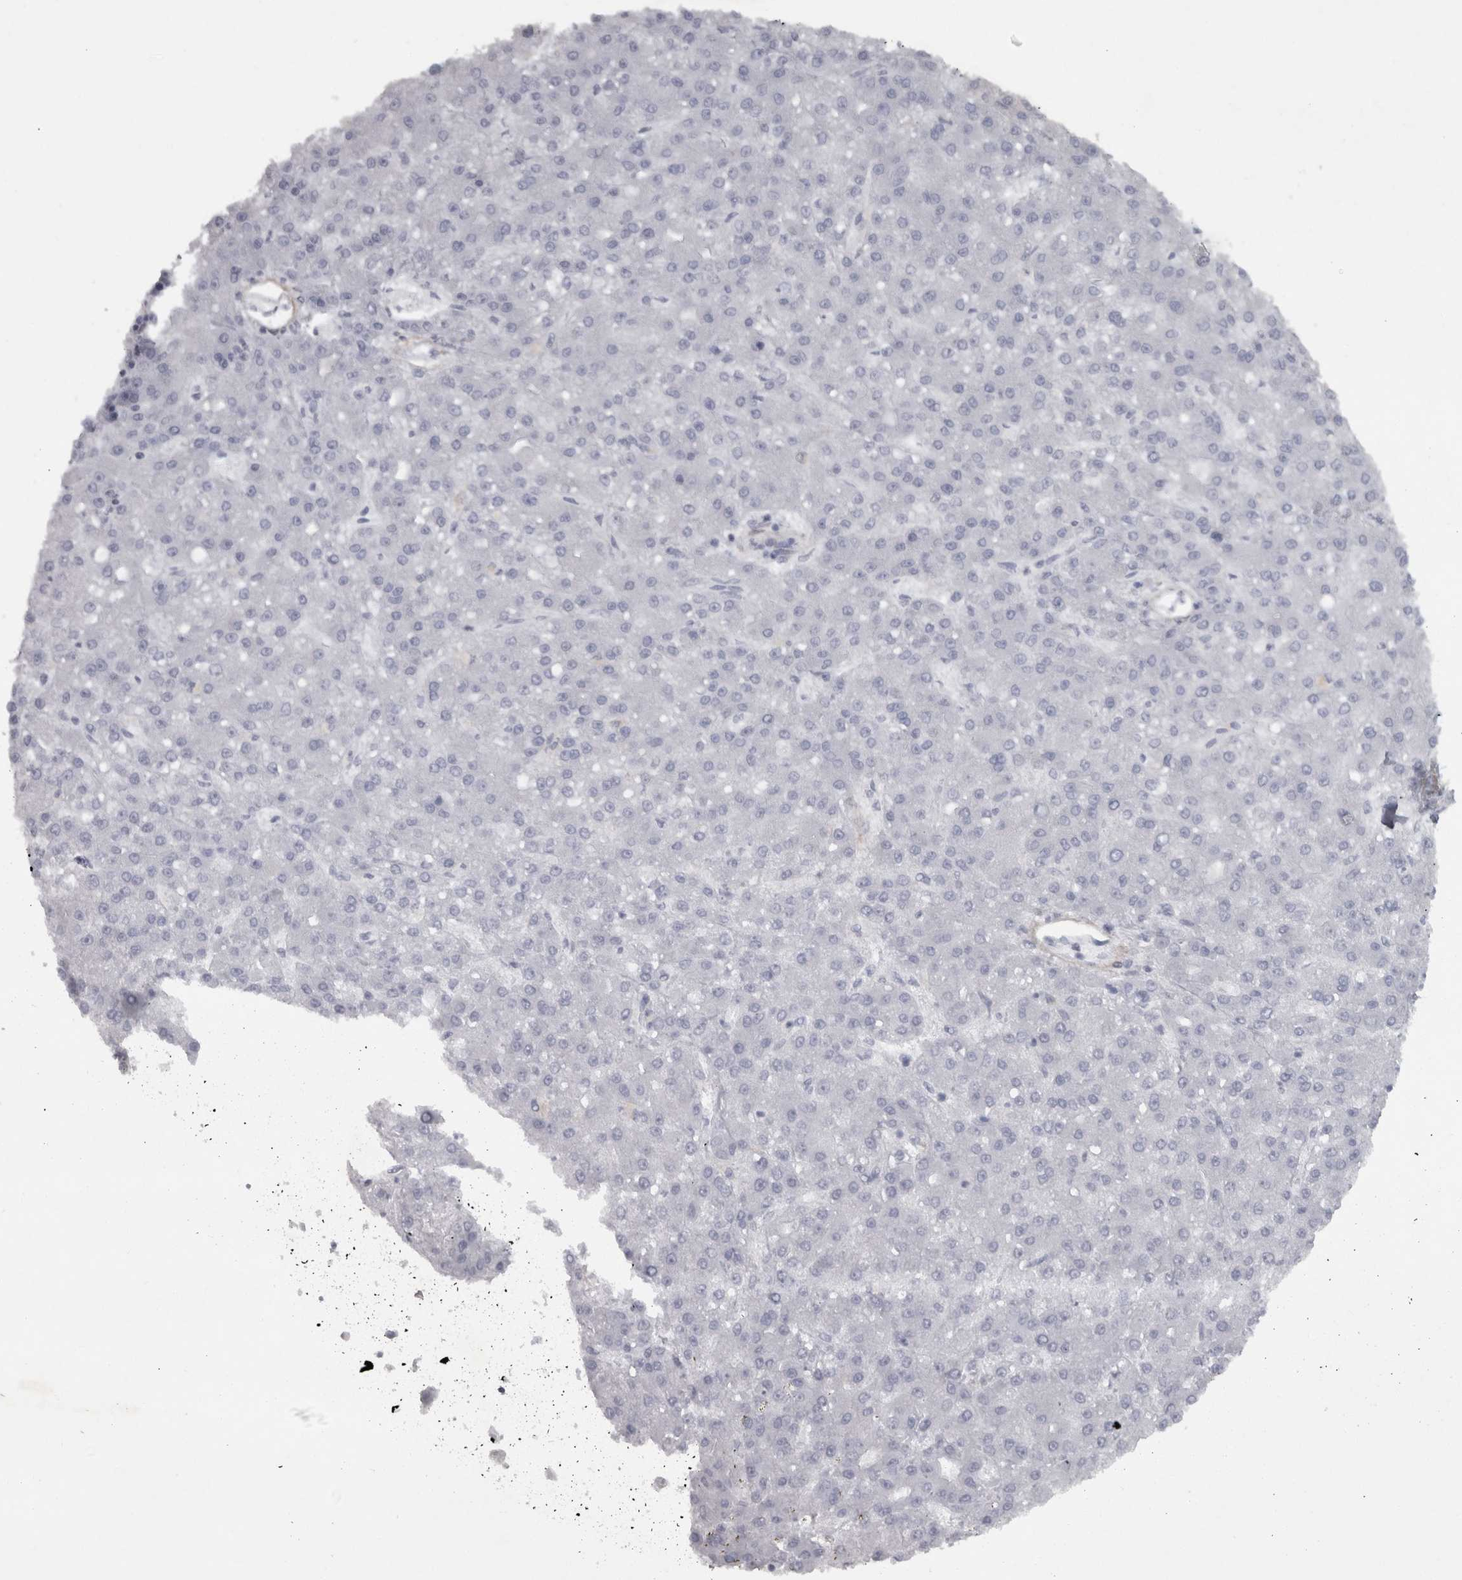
{"staining": {"intensity": "negative", "quantity": "none", "location": "none"}, "tissue": "liver cancer", "cell_type": "Tumor cells", "image_type": "cancer", "snomed": [{"axis": "morphology", "description": "Carcinoma, Hepatocellular, NOS"}, {"axis": "topography", "description": "Liver"}], "caption": "IHC histopathology image of human liver cancer stained for a protein (brown), which displays no positivity in tumor cells.", "gene": "PPP1R12B", "patient": {"sex": "male", "age": 67}}